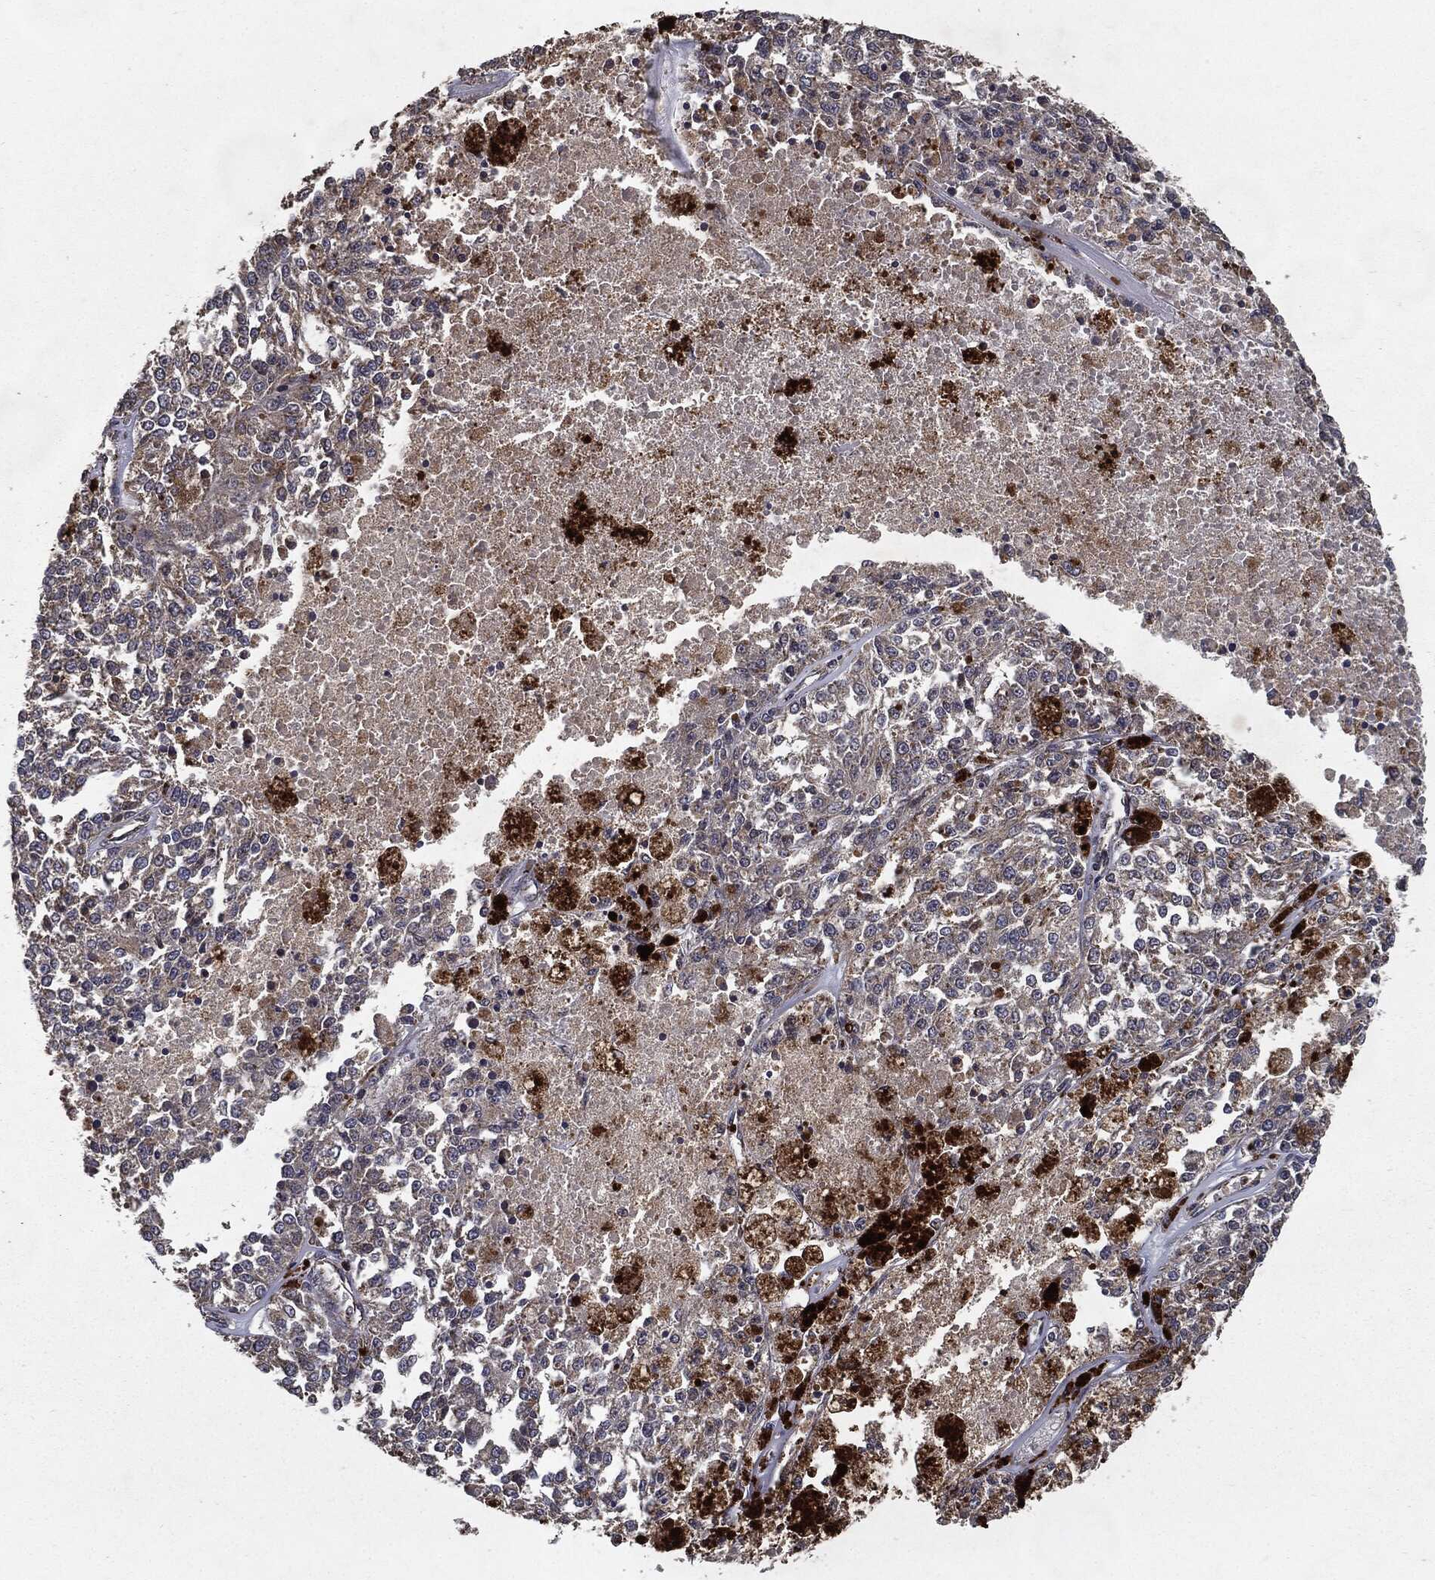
{"staining": {"intensity": "negative", "quantity": "none", "location": "none"}, "tissue": "melanoma", "cell_type": "Tumor cells", "image_type": "cancer", "snomed": [{"axis": "morphology", "description": "Malignant melanoma, Metastatic site"}, {"axis": "topography", "description": "Lymph node"}], "caption": "Protein analysis of malignant melanoma (metastatic site) exhibits no significant positivity in tumor cells. Brightfield microscopy of immunohistochemistry (IHC) stained with DAB (3,3'-diaminobenzidine) (brown) and hematoxylin (blue), captured at high magnification.", "gene": "HDAC5", "patient": {"sex": "female", "age": 64}}